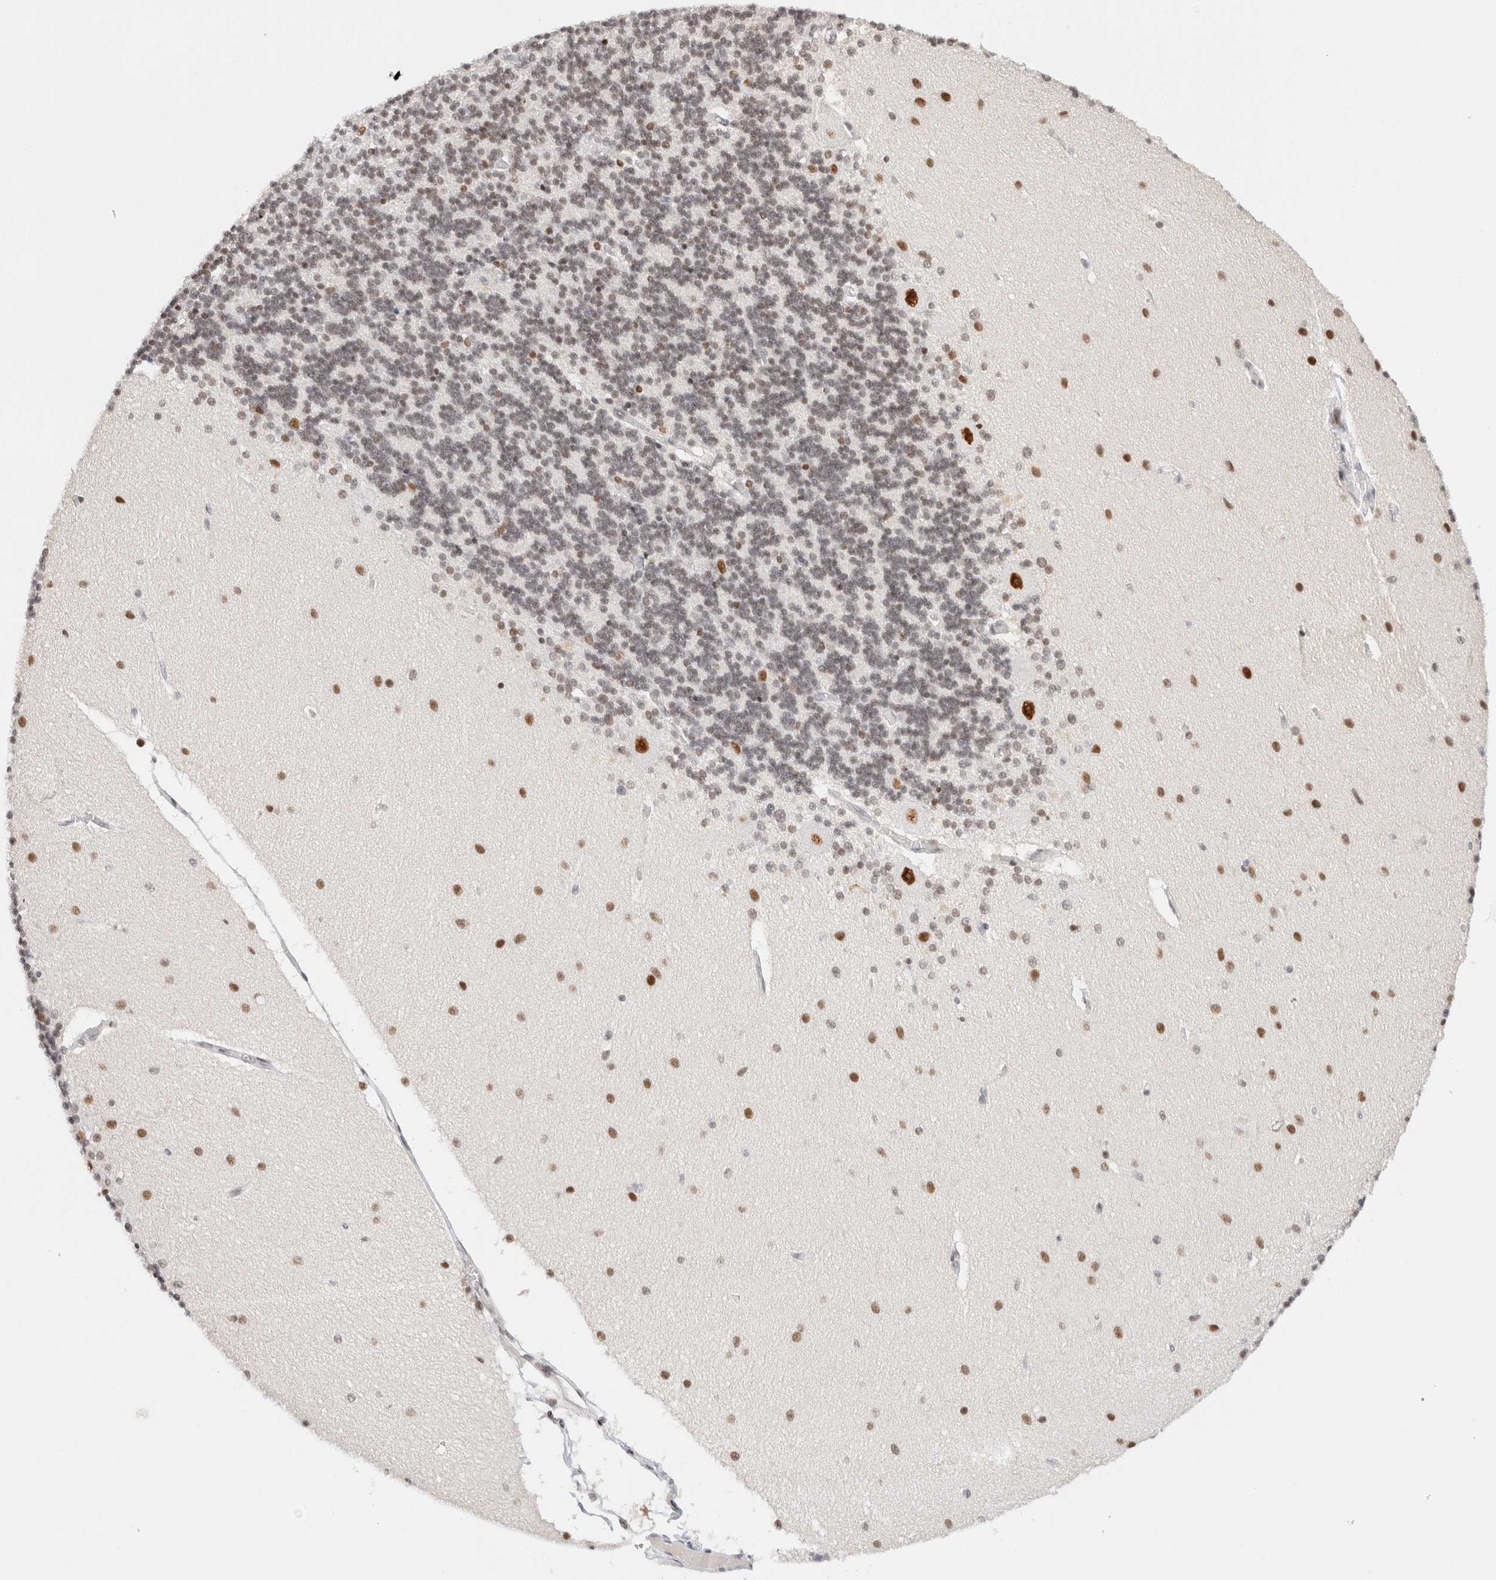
{"staining": {"intensity": "moderate", "quantity": "25%-75%", "location": "nuclear"}, "tissue": "cerebellum", "cell_type": "Cells in granular layer", "image_type": "normal", "snomed": [{"axis": "morphology", "description": "Normal tissue, NOS"}, {"axis": "topography", "description": "Cerebellum"}], "caption": "The photomicrograph displays immunohistochemical staining of normal cerebellum. There is moderate nuclear expression is seen in approximately 25%-75% of cells in granular layer. Using DAB (brown) and hematoxylin (blue) stains, captured at high magnification using brightfield microscopy.", "gene": "ZNF282", "patient": {"sex": "female", "age": 54}}